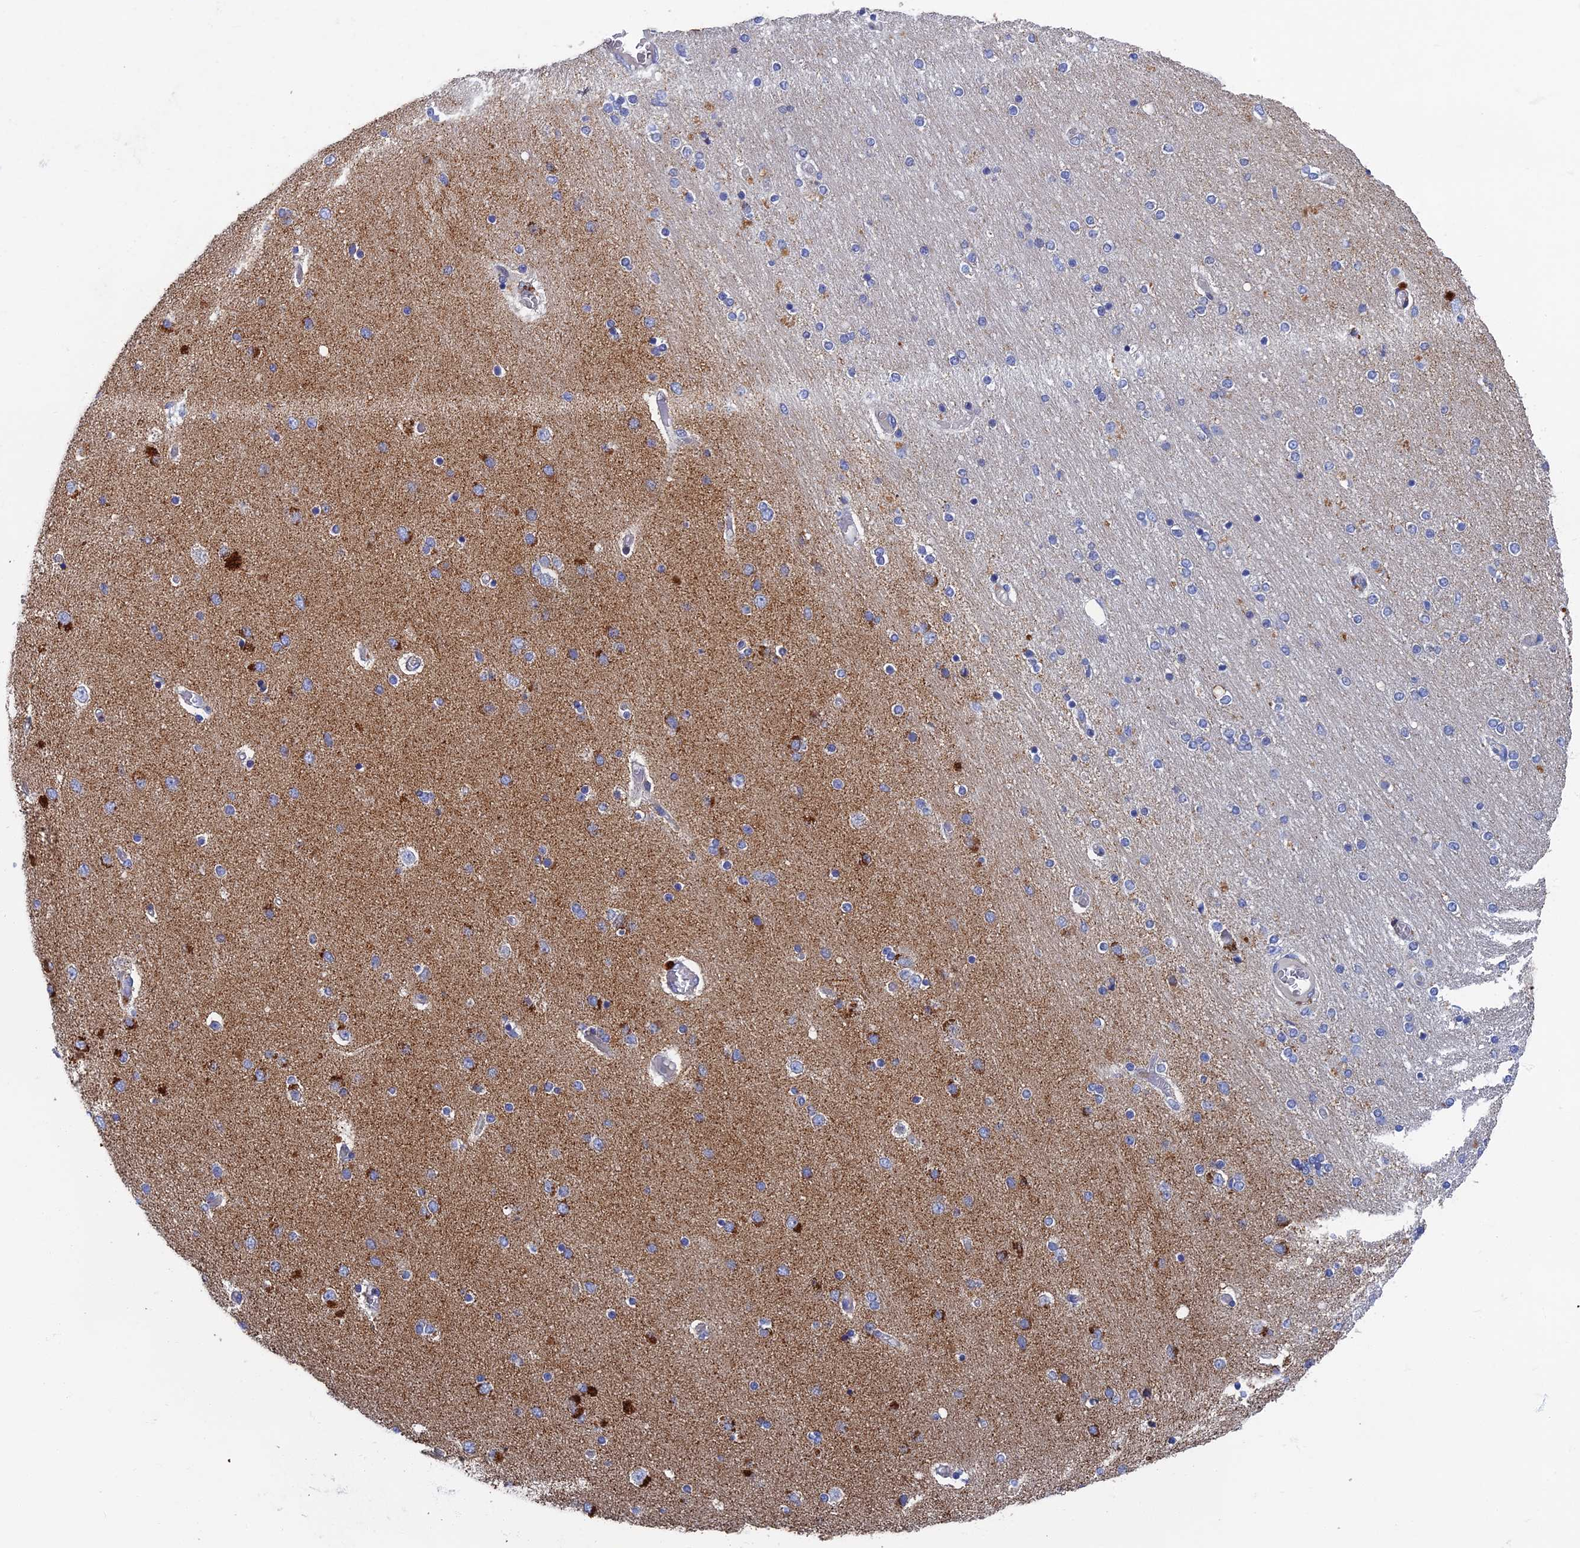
{"staining": {"intensity": "negative", "quantity": "none", "location": "none"}, "tissue": "hippocampus", "cell_type": "Glial cells", "image_type": "normal", "snomed": [{"axis": "morphology", "description": "Normal tissue, NOS"}, {"axis": "topography", "description": "Hippocampus"}], "caption": "Glial cells are negative for brown protein staining in unremarkable hippocampus.", "gene": "RNASEK", "patient": {"sex": "female", "age": 54}}